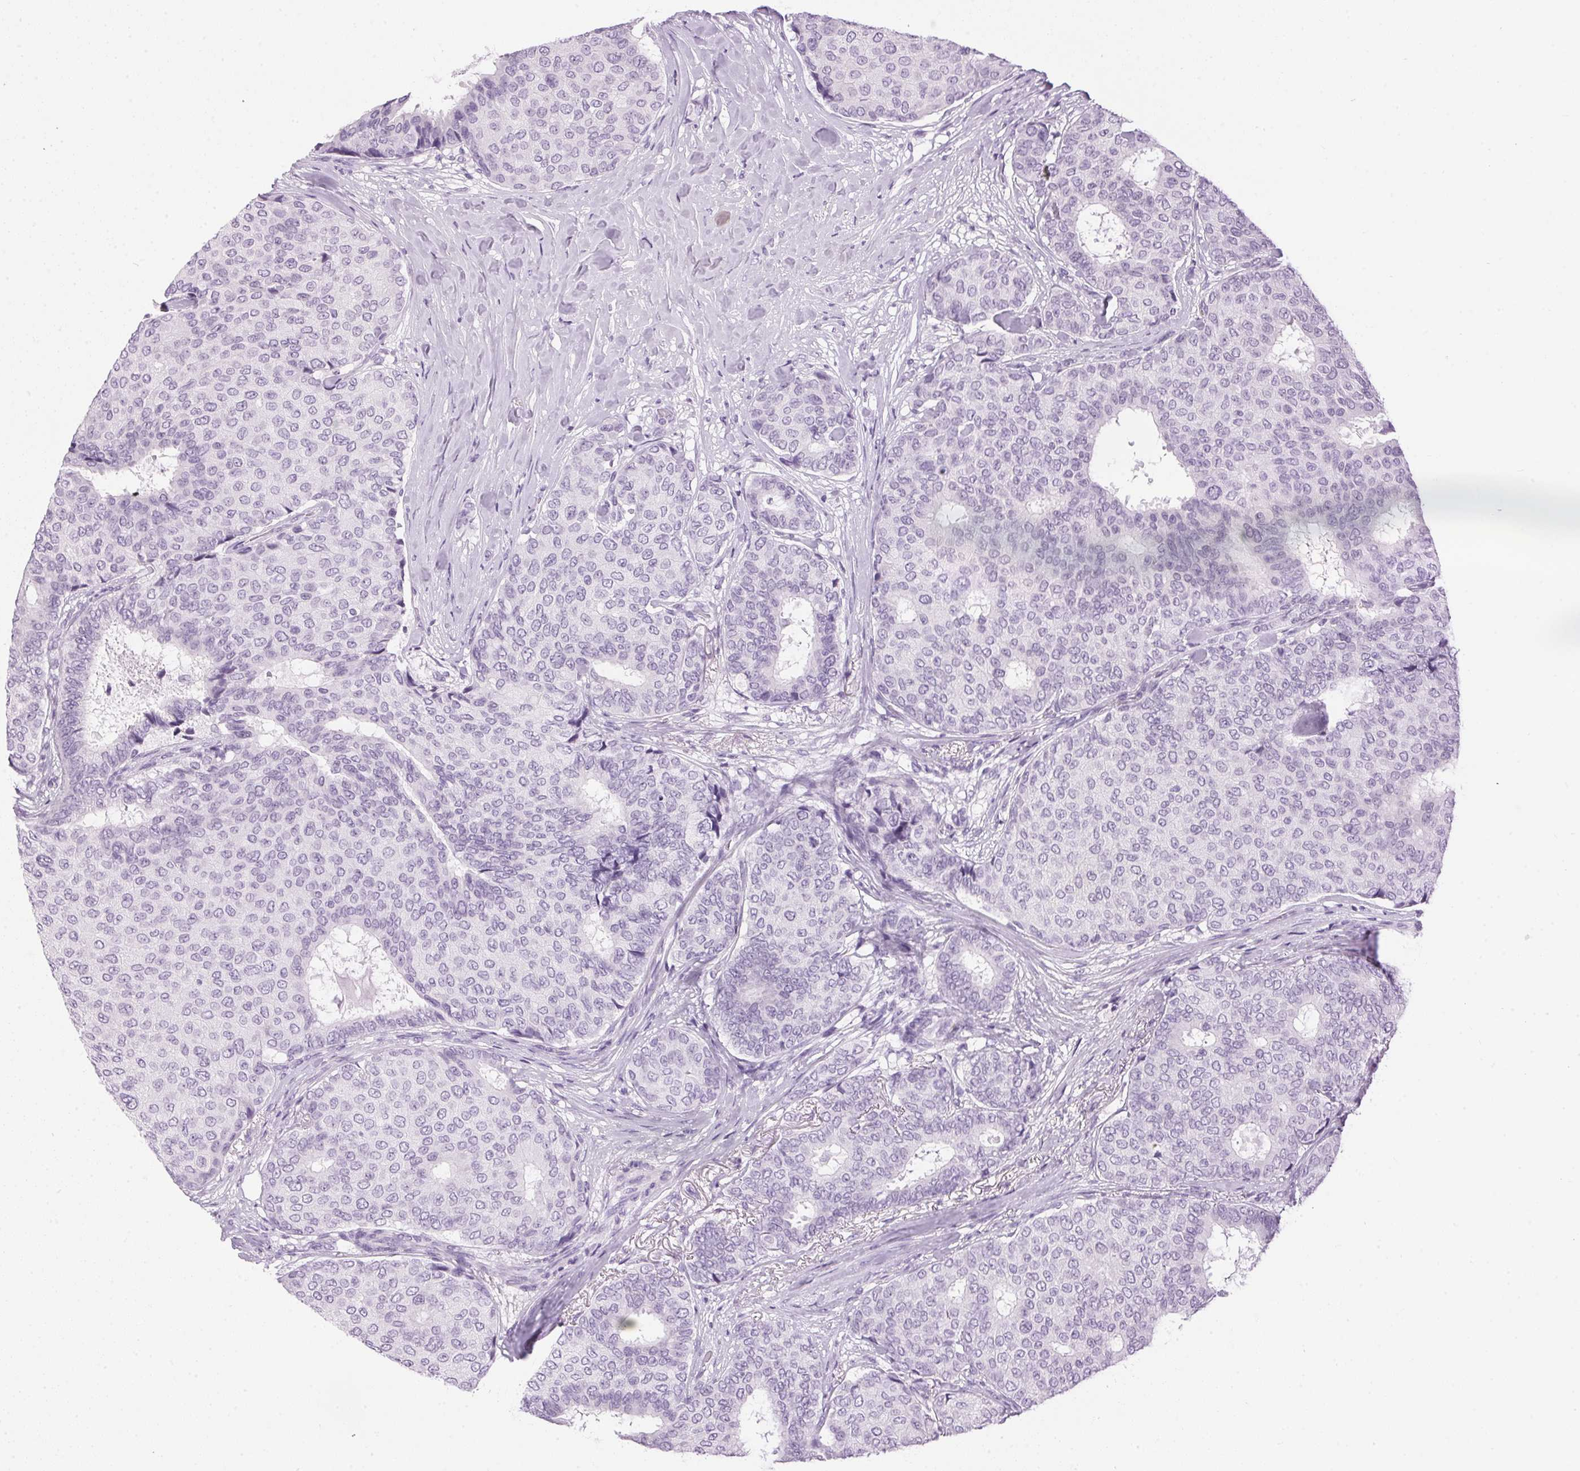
{"staining": {"intensity": "negative", "quantity": "none", "location": "none"}, "tissue": "breast cancer", "cell_type": "Tumor cells", "image_type": "cancer", "snomed": [{"axis": "morphology", "description": "Duct carcinoma"}, {"axis": "topography", "description": "Breast"}], "caption": "The immunohistochemistry (IHC) micrograph has no significant expression in tumor cells of breast cancer (intraductal carcinoma) tissue. (DAB (3,3'-diaminobenzidine) IHC visualized using brightfield microscopy, high magnification).", "gene": "SP7", "patient": {"sex": "female", "age": 75}}